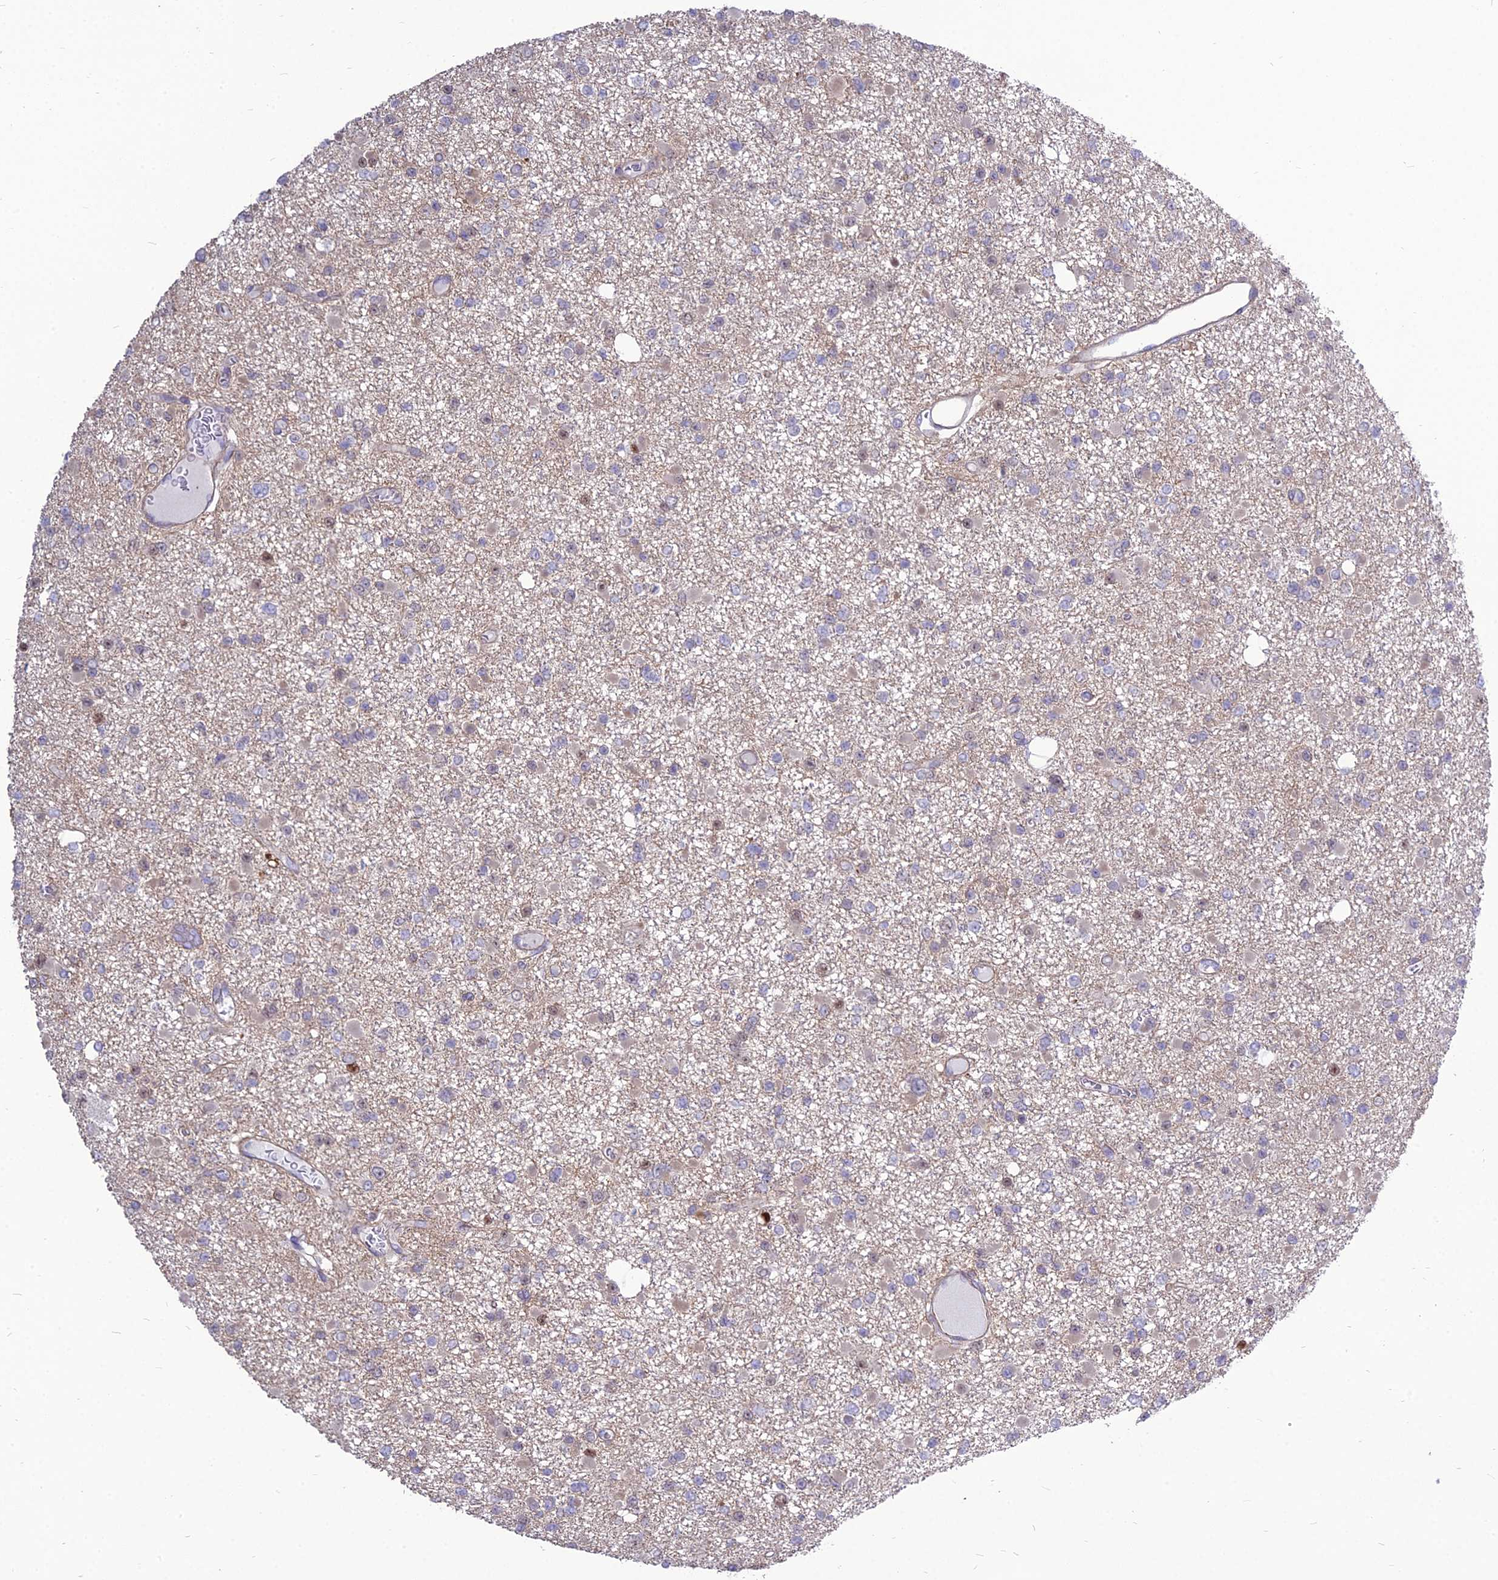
{"staining": {"intensity": "negative", "quantity": "none", "location": "none"}, "tissue": "glioma", "cell_type": "Tumor cells", "image_type": "cancer", "snomed": [{"axis": "morphology", "description": "Glioma, malignant, Low grade"}, {"axis": "topography", "description": "Brain"}], "caption": "The histopathology image shows no significant expression in tumor cells of glioma.", "gene": "TSPYL2", "patient": {"sex": "female", "age": 22}}